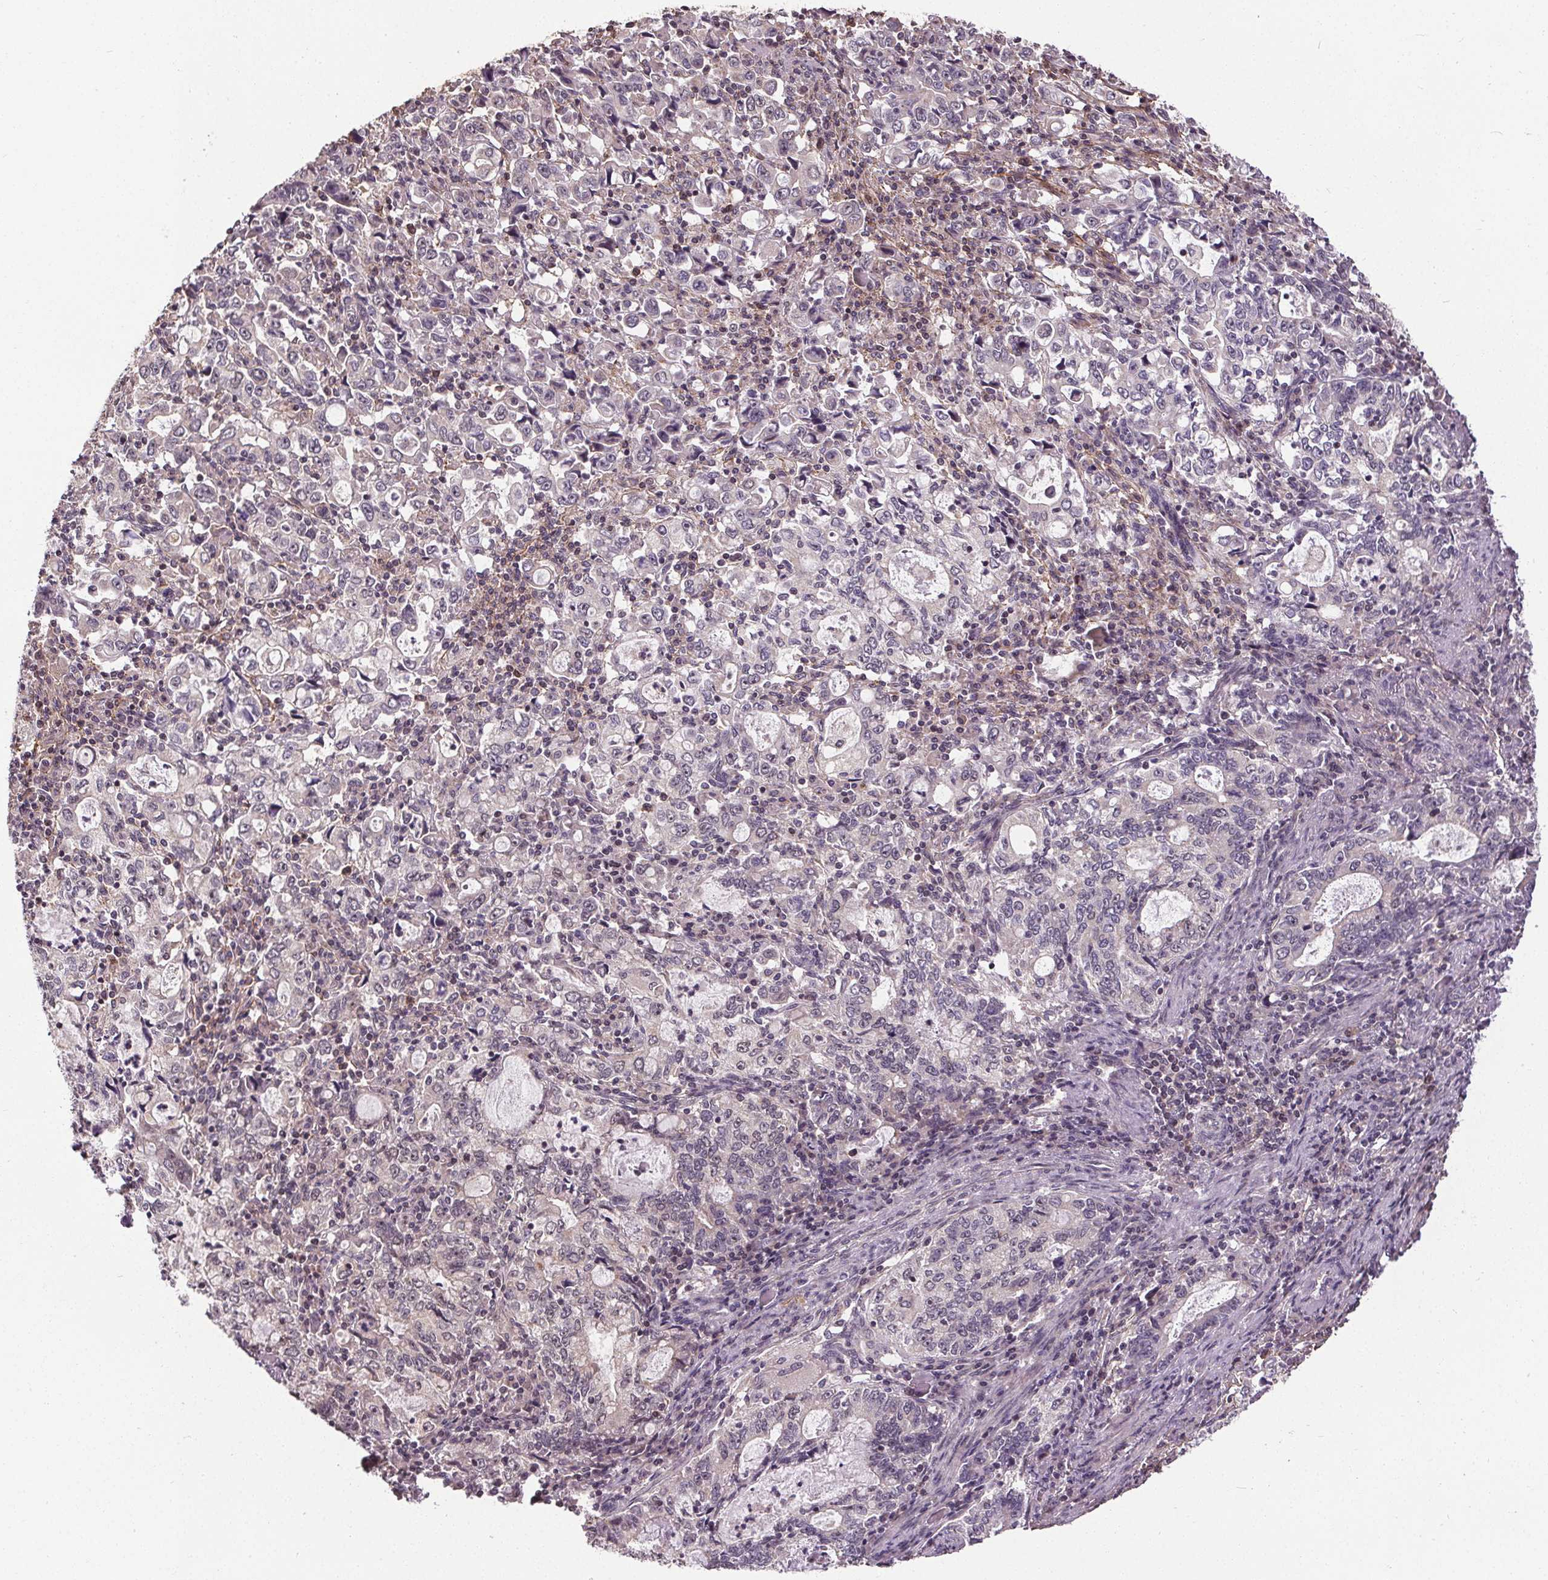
{"staining": {"intensity": "negative", "quantity": "none", "location": "none"}, "tissue": "stomach cancer", "cell_type": "Tumor cells", "image_type": "cancer", "snomed": [{"axis": "morphology", "description": "Adenocarcinoma, NOS"}, {"axis": "topography", "description": "Stomach, lower"}], "caption": "The immunohistochemistry image has no significant expression in tumor cells of stomach adenocarcinoma tissue.", "gene": "KIAA0232", "patient": {"sex": "female", "age": 72}}